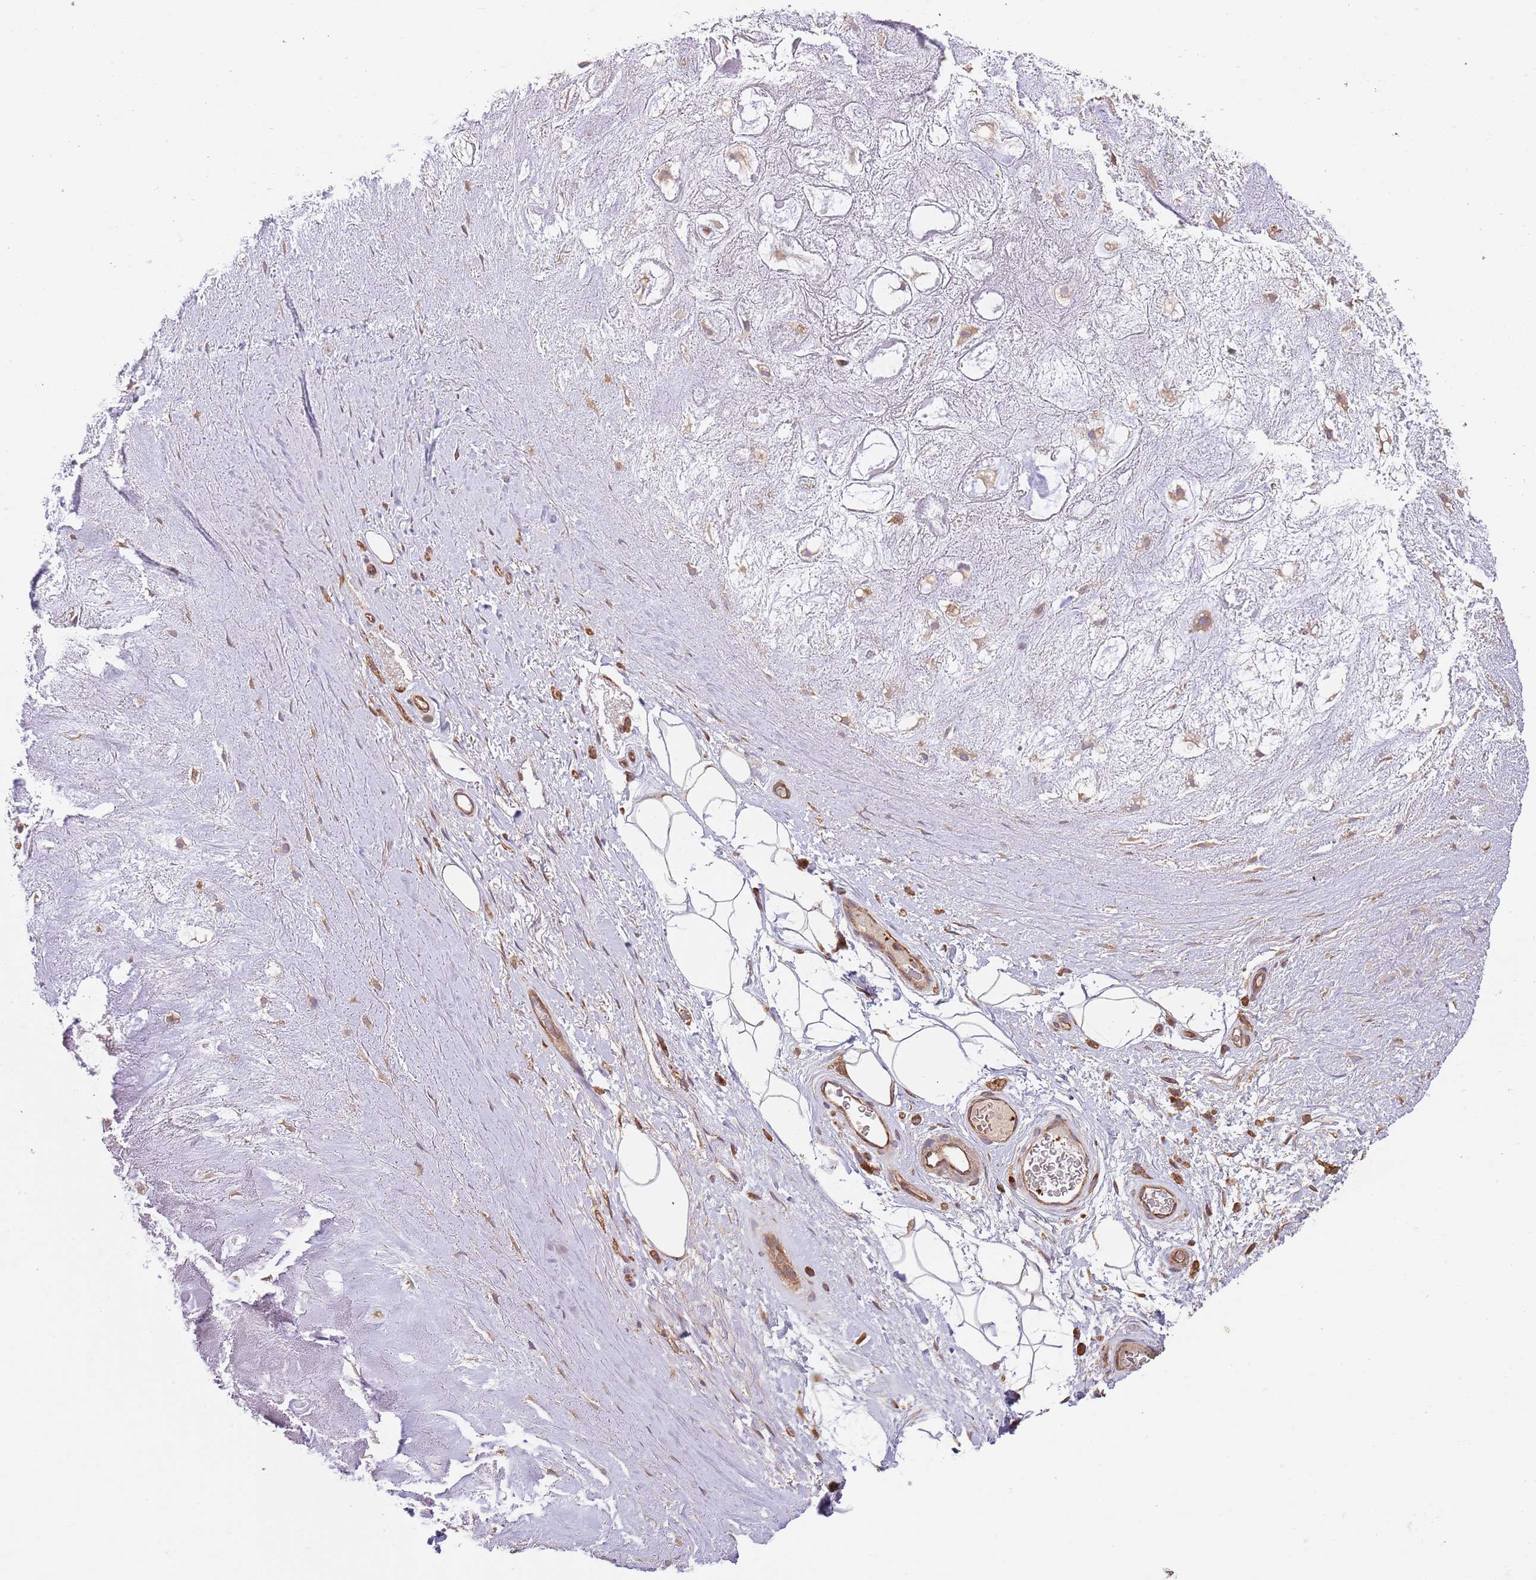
{"staining": {"intensity": "weak", "quantity": "25%-75%", "location": "cytoplasmic/membranous"}, "tissue": "adipose tissue", "cell_type": "Adipocytes", "image_type": "normal", "snomed": [{"axis": "morphology", "description": "Normal tissue, NOS"}, {"axis": "topography", "description": "Cartilage tissue"}], "caption": "Brown immunohistochemical staining in normal adipose tissue shows weak cytoplasmic/membranous expression in about 25%-75% of adipocytes.", "gene": "RNF19B", "patient": {"sex": "male", "age": 81}}